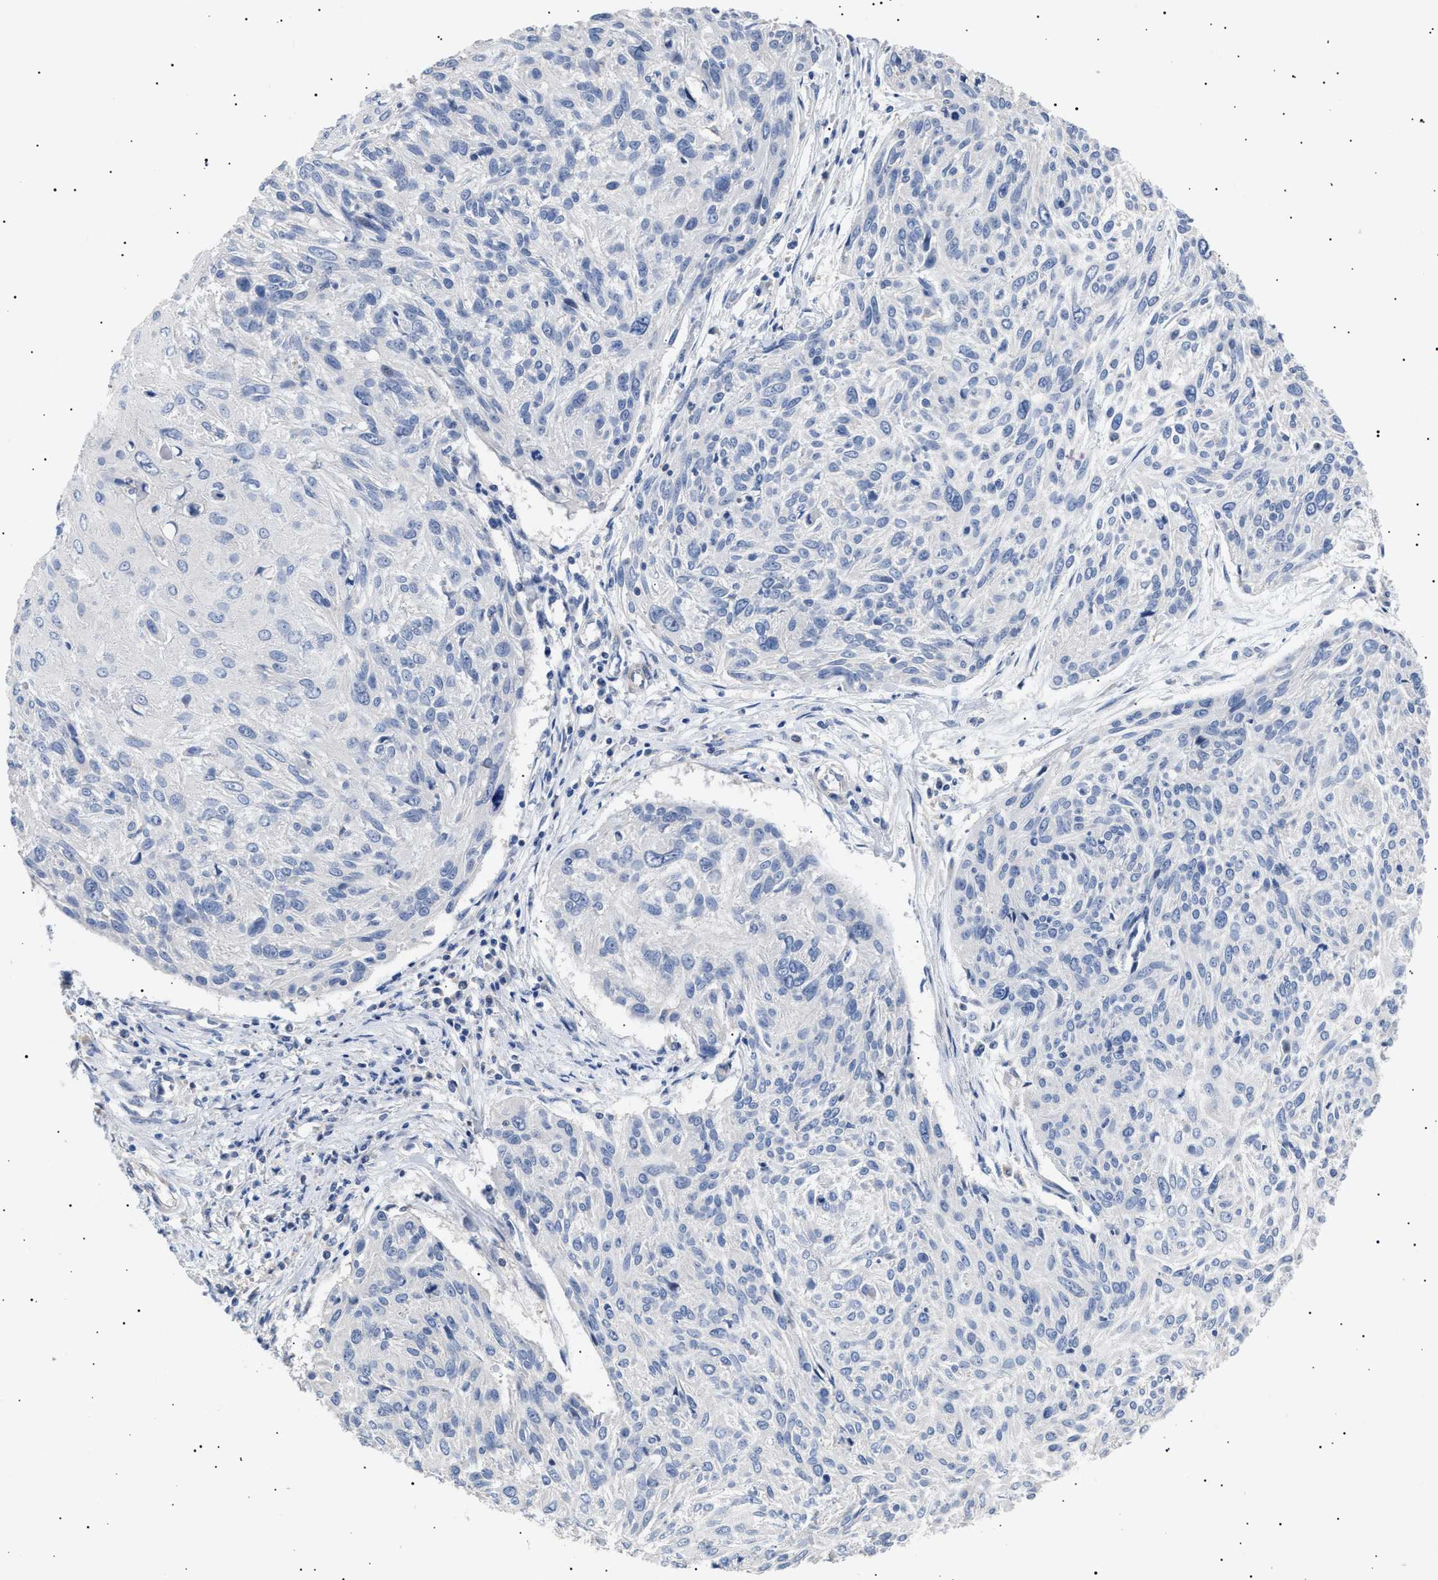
{"staining": {"intensity": "negative", "quantity": "none", "location": "none"}, "tissue": "cervical cancer", "cell_type": "Tumor cells", "image_type": "cancer", "snomed": [{"axis": "morphology", "description": "Squamous cell carcinoma, NOS"}, {"axis": "topography", "description": "Cervix"}], "caption": "Immunohistochemistry (IHC) of human squamous cell carcinoma (cervical) reveals no positivity in tumor cells. (DAB (3,3'-diaminobenzidine) immunohistochemistry (IHC) with hematoxylin counter stain).", "gene": "HEMGN", "patient": {"sex": "female", "age": 51}}